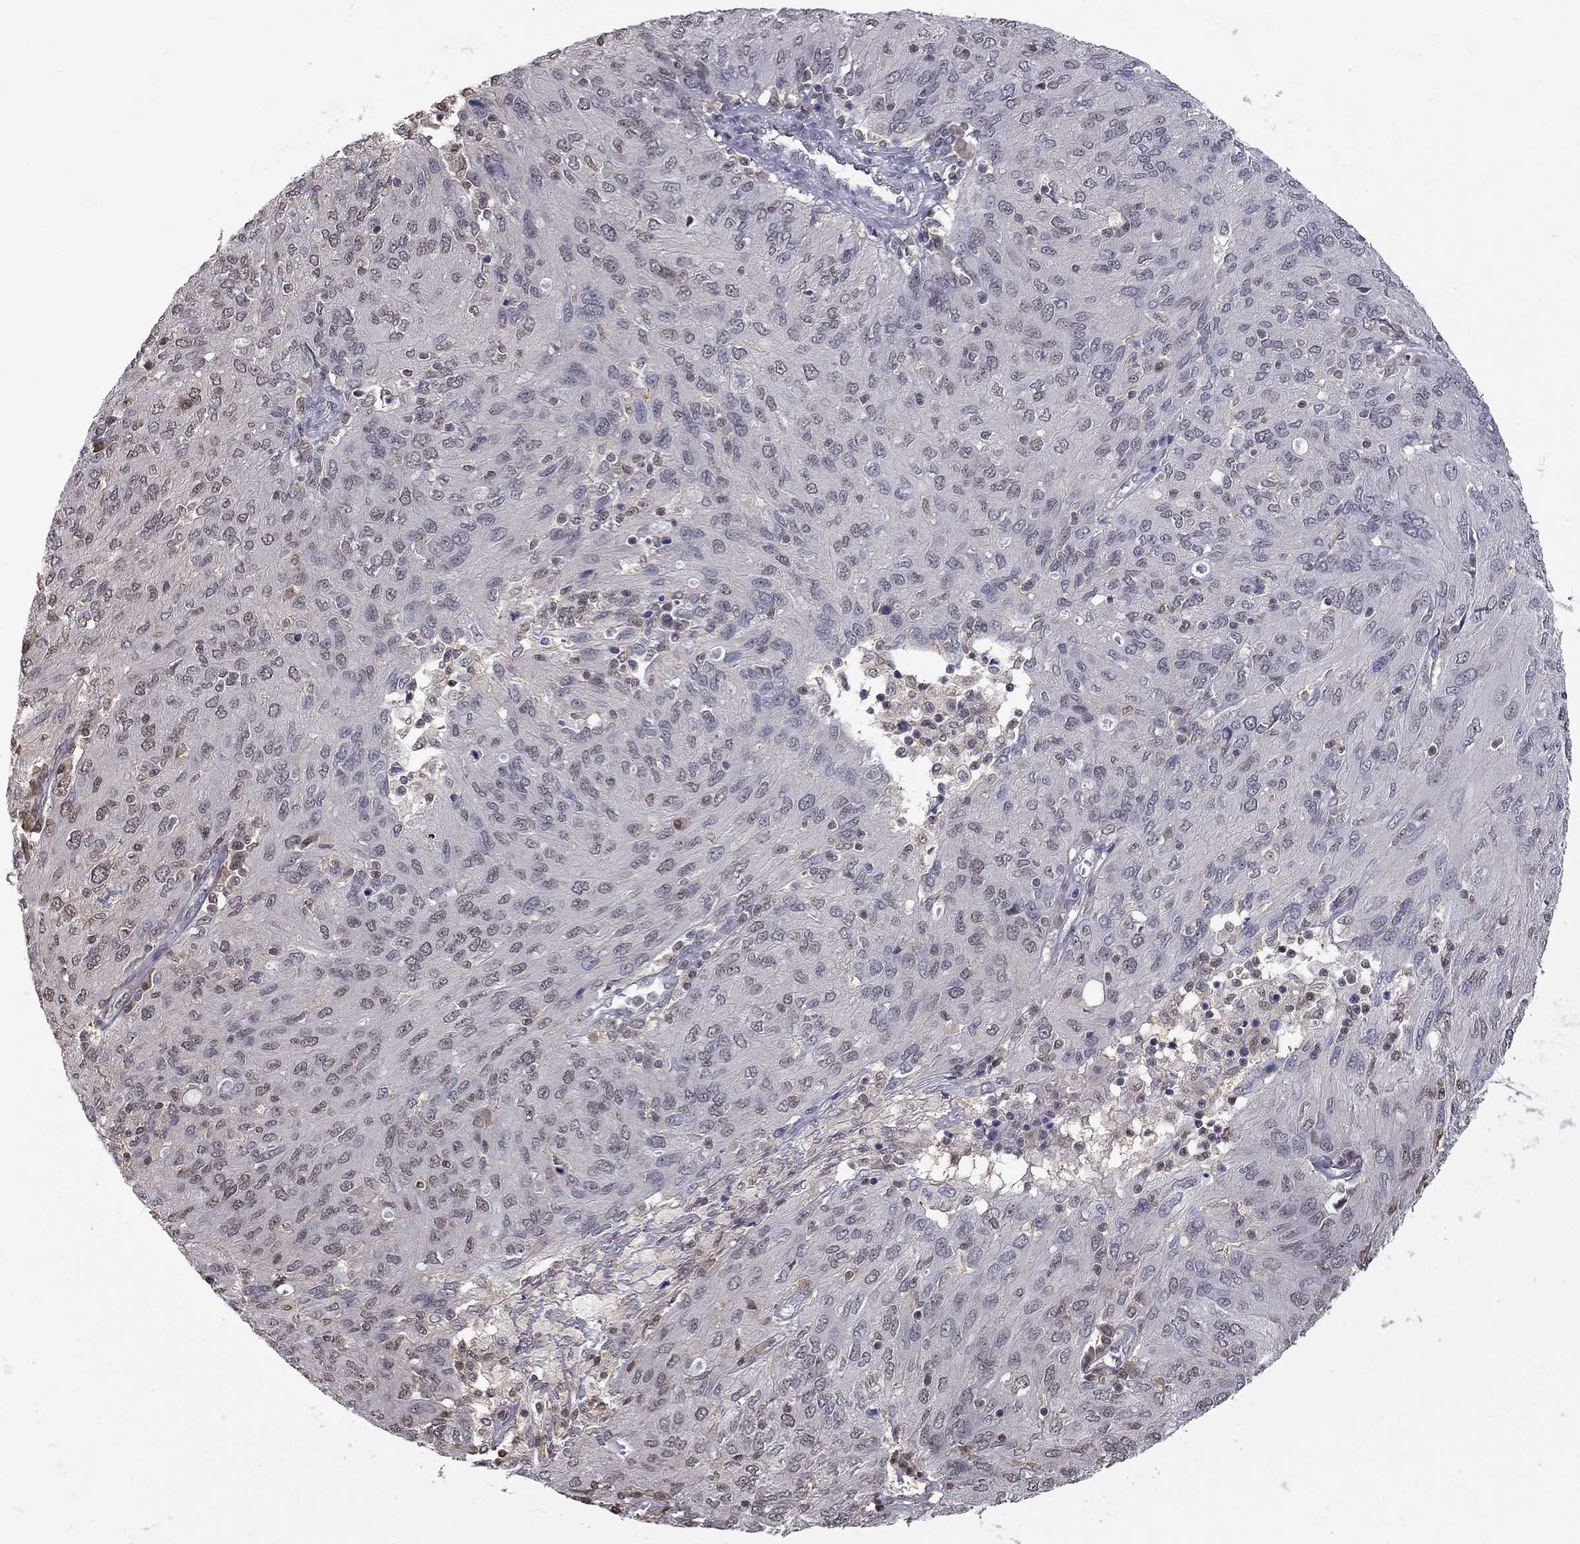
{"staining": {"intensity": "negative", "quantity": "none", "location": "none"}, "tissue": "ovarian cancer", "cell_type": "Tumor cells", "image_type": "cancer", "snomed": [{"axis": "morphology", "description": "Carcinoma, endometroid"}, {"axis": "topography", "description": "Ovary"}], "caption": "The immunohistochemistry photomicrograph has no significant expression in tumor cells of ovarian cancer tissue.", "gene": "RFWD3", "patient": {"sex": "female", "age": 50}}